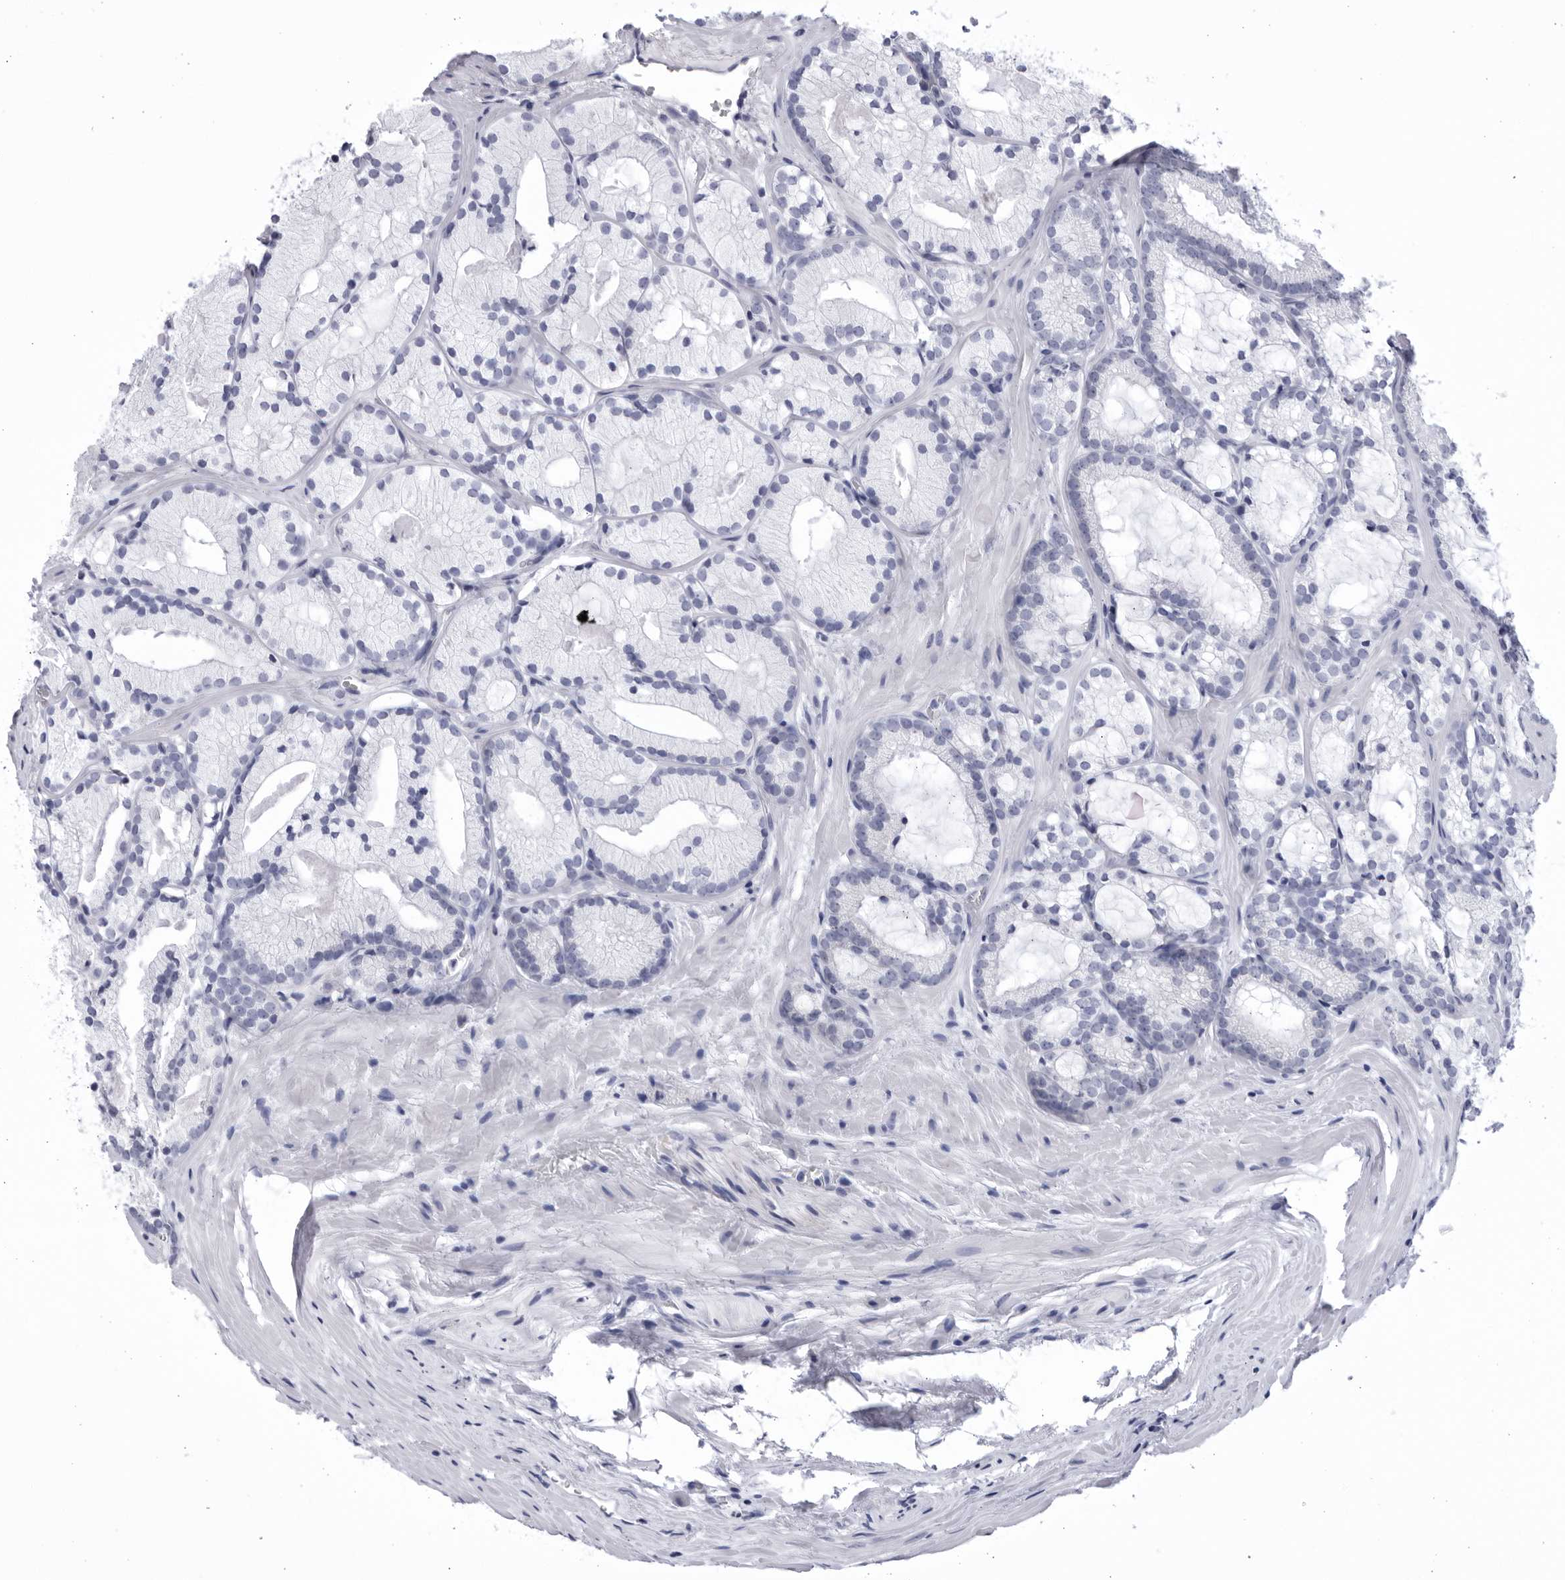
{"staining": {"intensity": "negative", "quantity": "none", "location": "none"}, "tissue": "prostate cancer", "cell_type": "Tumor cells", "image_type": "cancer", "snomed": [{"axis": "morphology", "description": "Adenocarcinoma, Low grade"}, {"axis": "topography", "description": "Prostate"}], "caption": "Immunohistochemistry micrograph of neoplastic tissue: human adenocarcinoma (low-grade) (prostate) stained with DAB (3,3'-diaminobenzidine) exhibits no significant protein expression in tumor cells. Brightfield microscopy of immunohistochemistry stained with DAB (brown) and hematoxylin (blue), captured at high magnification.", "gene": "CCDC181", "patient": {"sex": "male", "age": 72}}